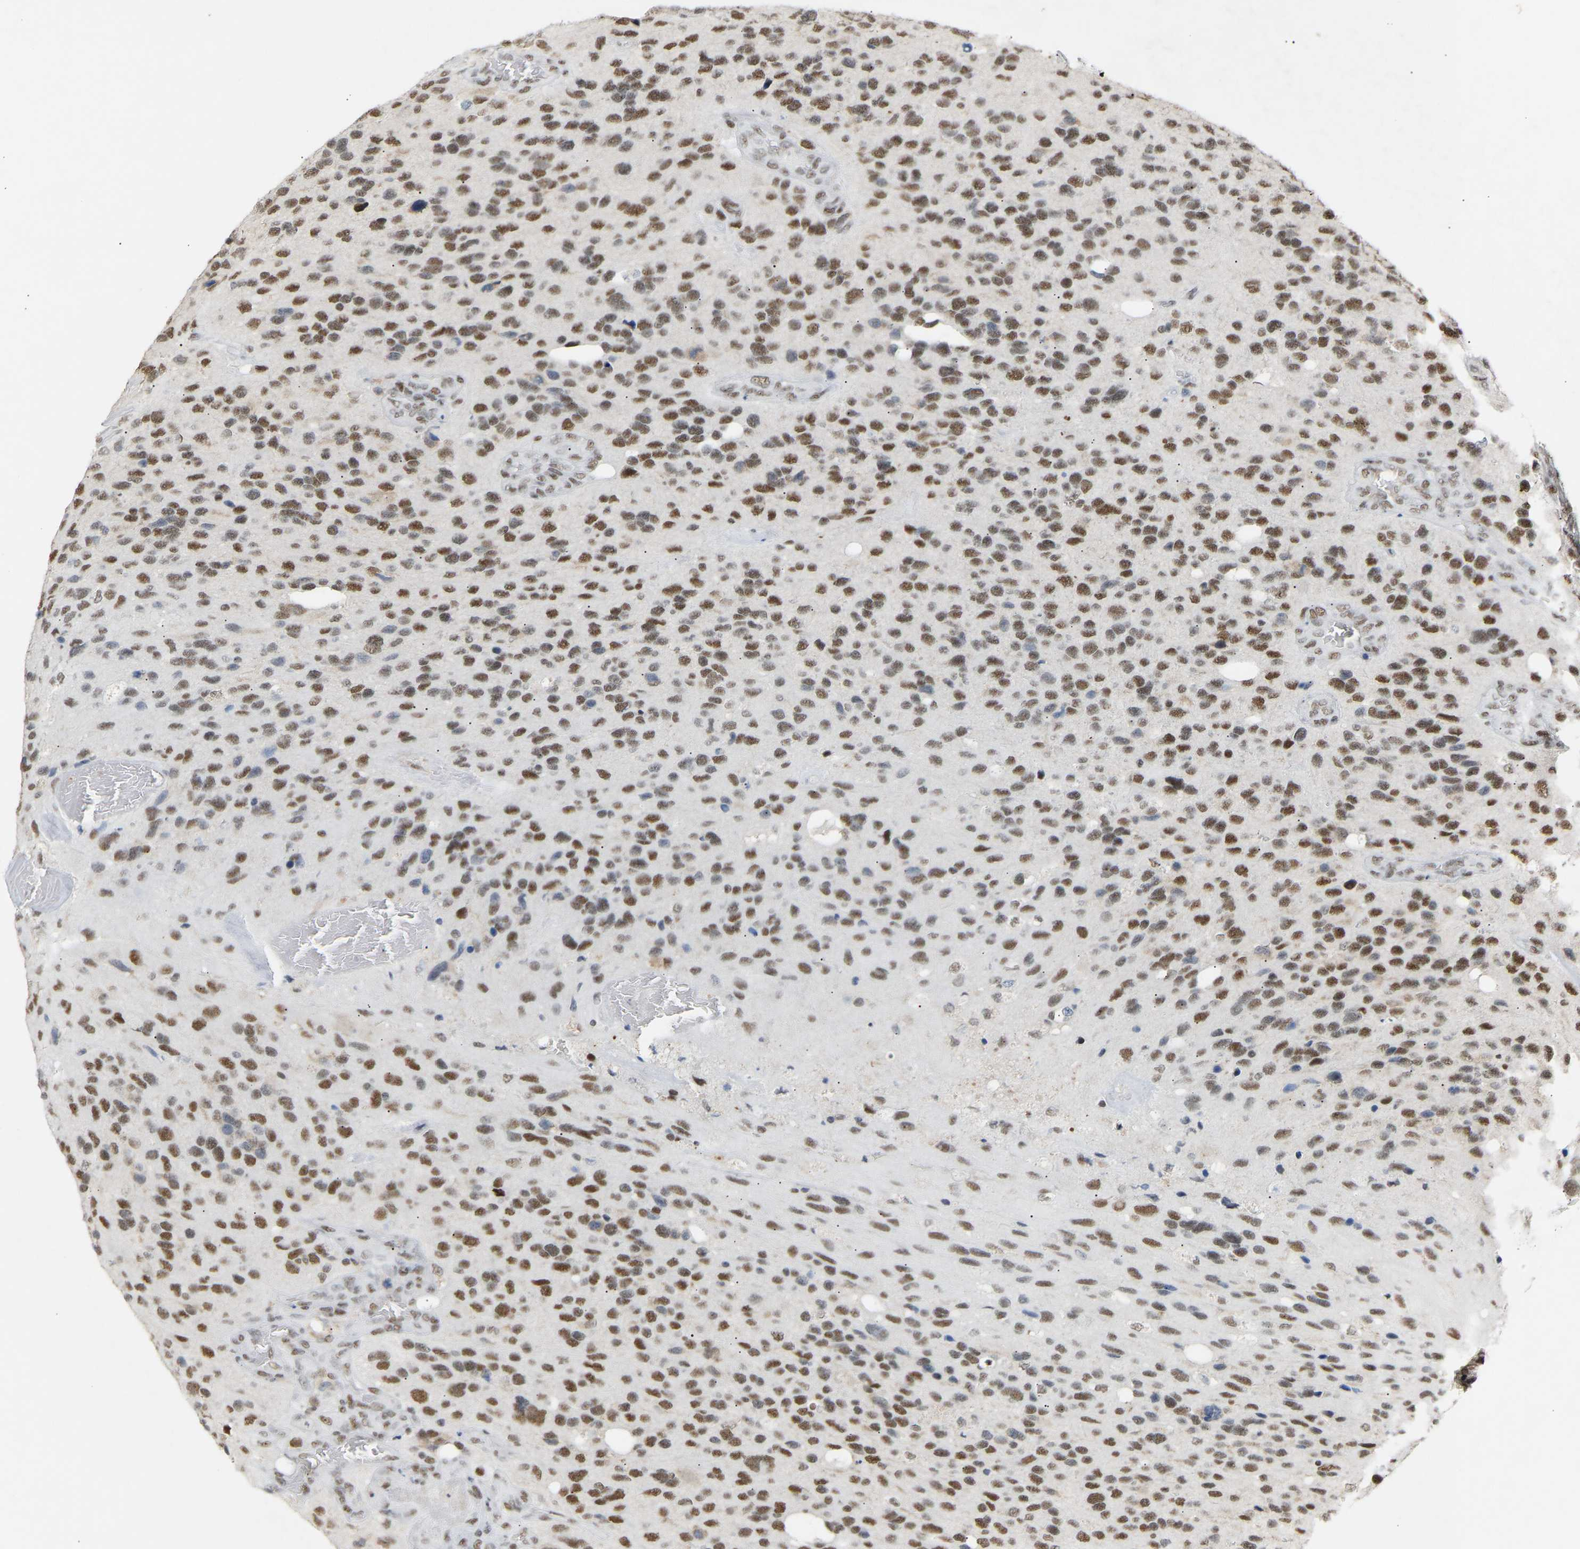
{"staining": {"intensity": "moderate", "quantity": ">75%", "location": "nuclear"}, "tissue": "glioma", "cell_type": "Tumor cells", "image_type": "cancer", "snomed": [{"axis": "morphology", "description": "Glioma, malignant, High grade"}, {"axis": "topography", "description": "Brain"}], "caption": "Glioma was stained to show a protein in brown. There is medium levels of moderate nuclear expression in about >75% of tumor cells.", "gene": "NELFB", "patient": {"sex": "female", "age": 58}}